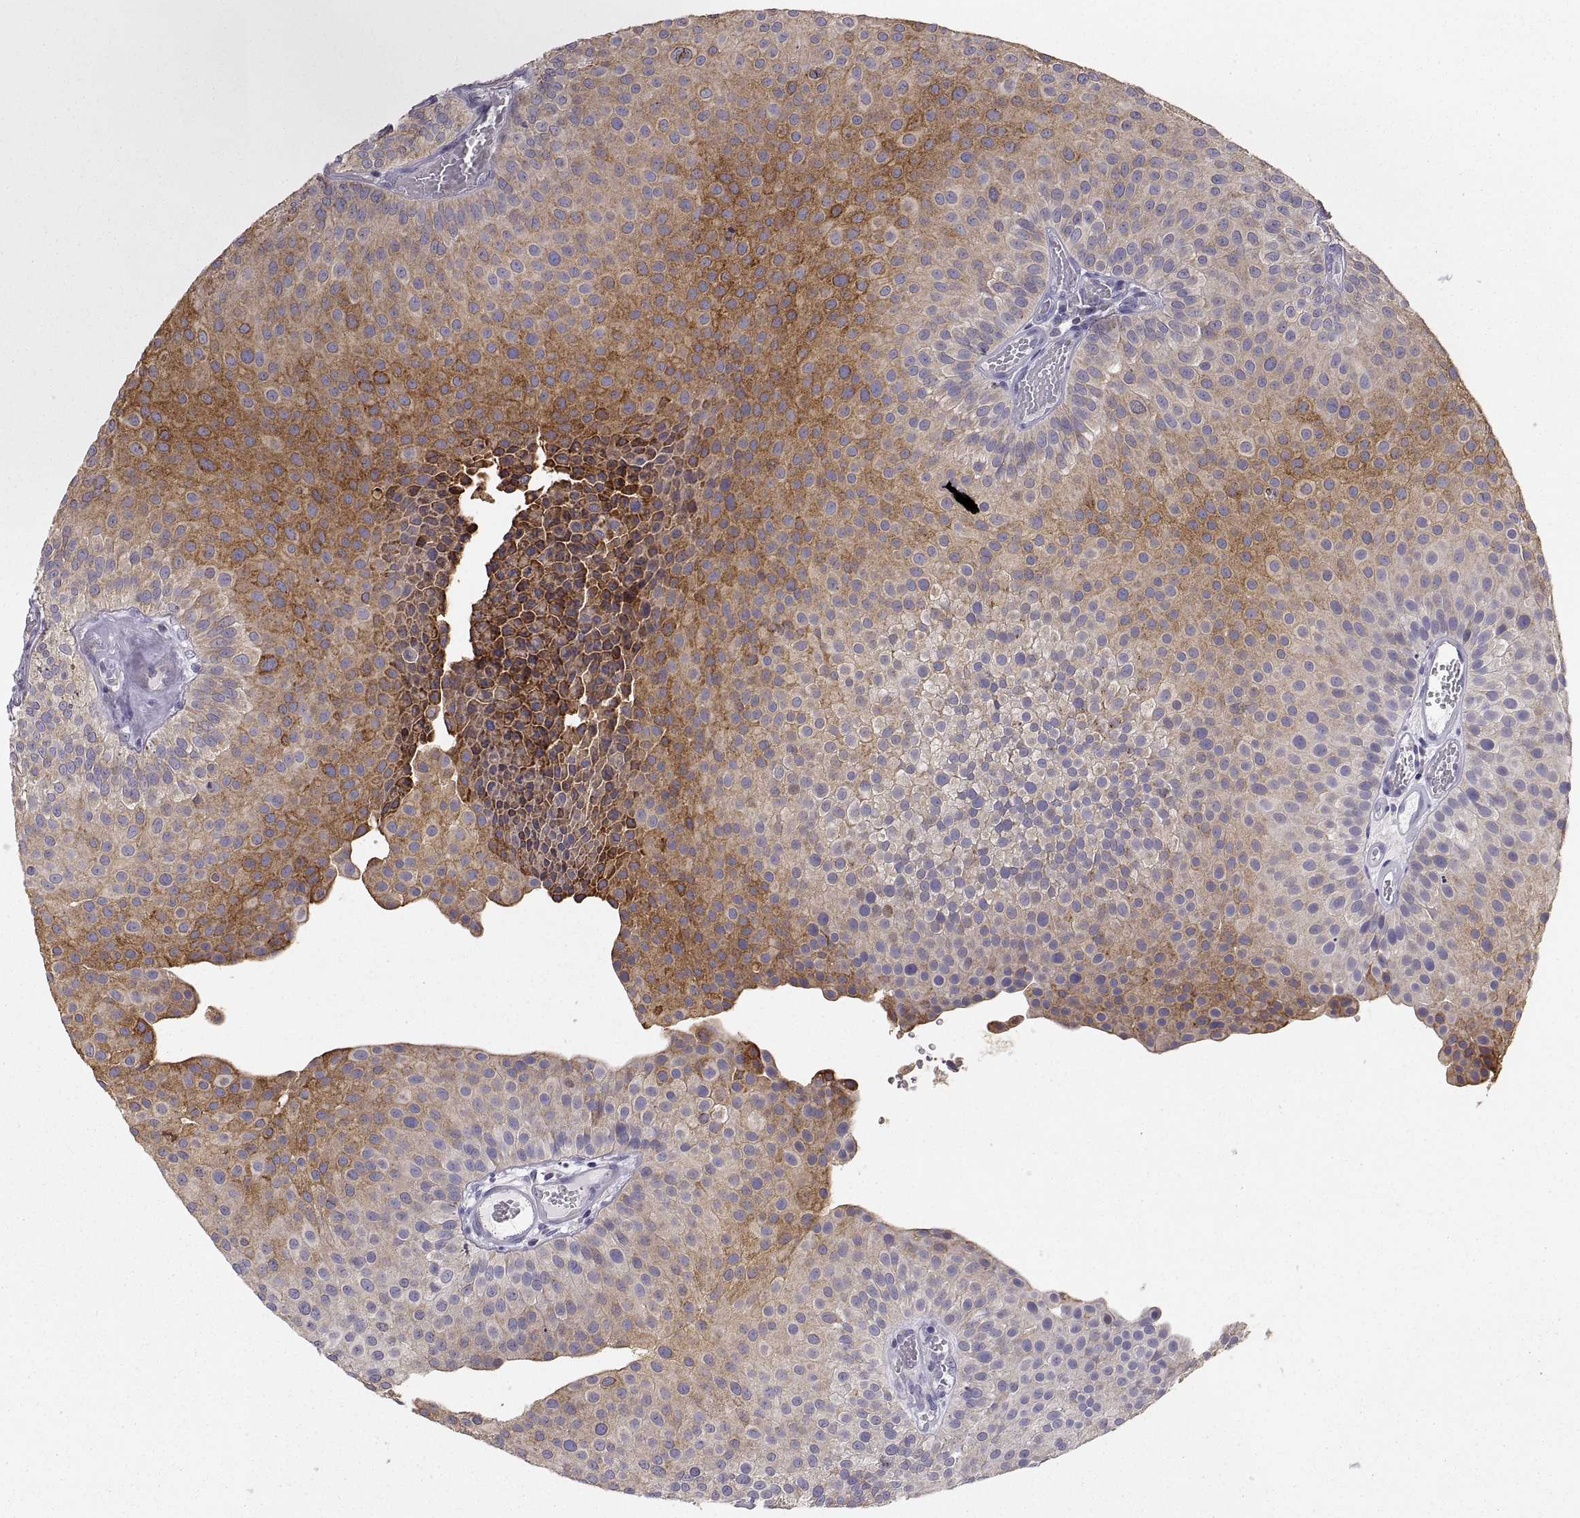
{"staining": {"intensity": "strong", "quantity": "25%-75%", "location": "cytoplasmic/membranous"}, "tissue": "urothelial cancer", "cell_type": "Tumor cells", "image_type": "cancer", "snomed": [{"axis": "morphology", "description": "Urothelial carcinoma, Low grade"}, {"axis": "topography", "description": "Urinary bladder"}], "caption": "IHC of human urothelial cancer demonstrates high levels of strong cytoplasmic/membranous expression in about 25%-75% of tumor cells.", "gene": "ERO1A", "patient": {"sex": "female", "age": 87}}